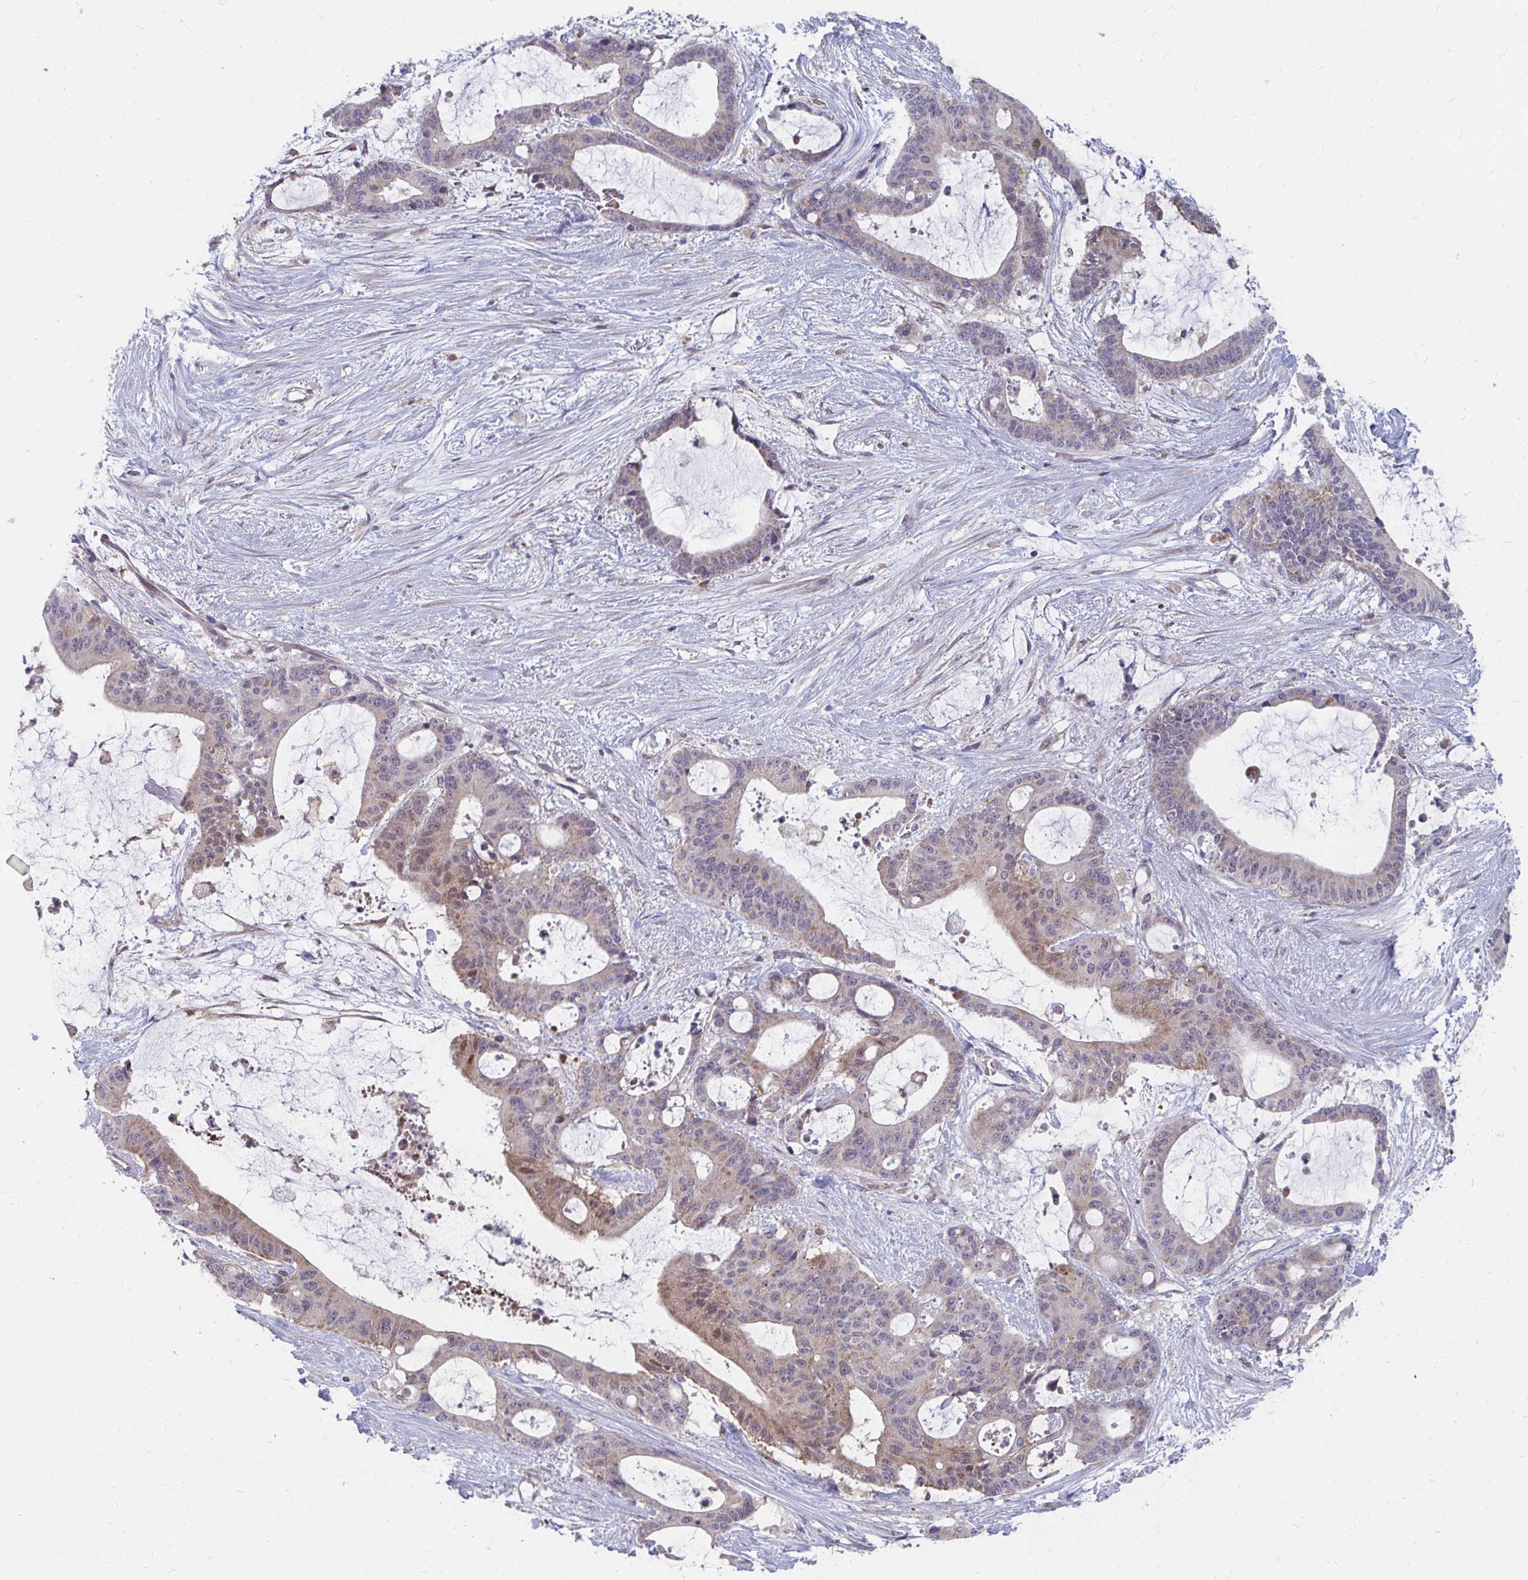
{"staining": {"intensity": "moderate", "quantity": "25%-75%", "location": "cytoplasmic/membranous,nuclear"}, "tissue": "liver cancer", "cell_type": "Tumor cells", "image_type": "cancer", "snomed": [{"axis": "morphology", "description": "Normal tissue, NOS"}, {"axis": "morphology", "description": "Cholangiocarcinoma"}, {"axis": "topography", "description": "Liver"}, {"axis": "topography", "description": "Peripheral nerve tissue"}], "caption": "Liver cancer (cholangiocarcinoma) tissue shows moderate cytoplasmic/membranous and nuclear positivity in approximately 25%-75% of tumor cells, visualized by immunohistochemistry. Nuclei are stained in blue.", "gene": "PABIR3", "patient": {"sex": "female", "age": 73}}